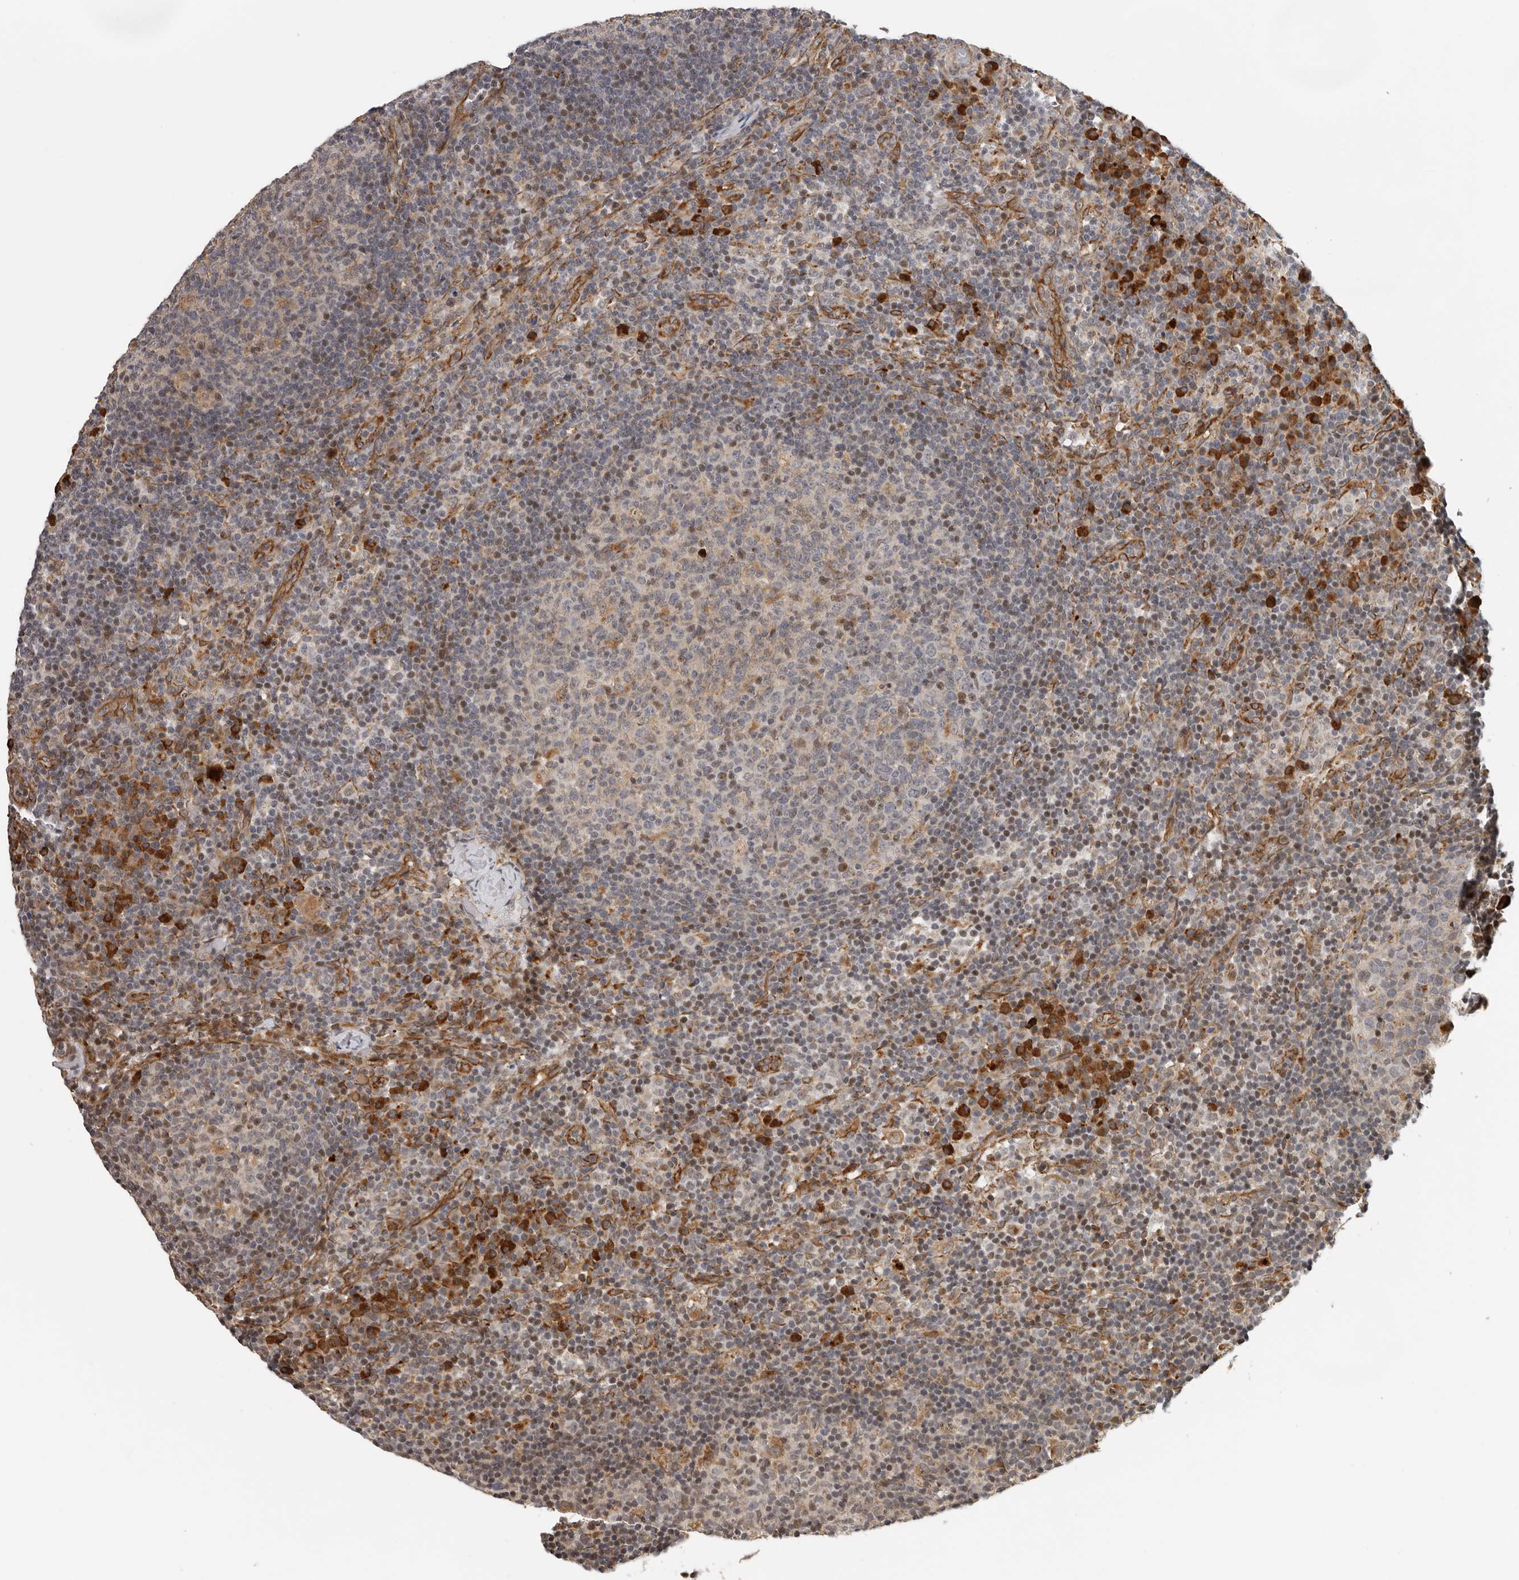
{"staining": {"intensity": "moderate", "quantity": "<25%", "location": "cytoplasmic/membranous"}, "tissue": "lymph node", "cell_type": "Germinal center cells", "image_type": "normal", "snomed": [{"axis": "morphology", "description": "Normal tissue, NOS"}, {"axis": "morphology", "description": "Inflammation, NOS"}, {"axis": "topography", "description": "Lymph node"}], "caption": "Immunohistochemistry (IHC) micrograph of benign human lymph node stained for a protein (brown), which demonstrates low levels of moderate cytoplasmic/membranous expression in approximately <25% of germinal center cells.", "gene": "RNF157", "patient": {"sex": "male", "age": 55}}